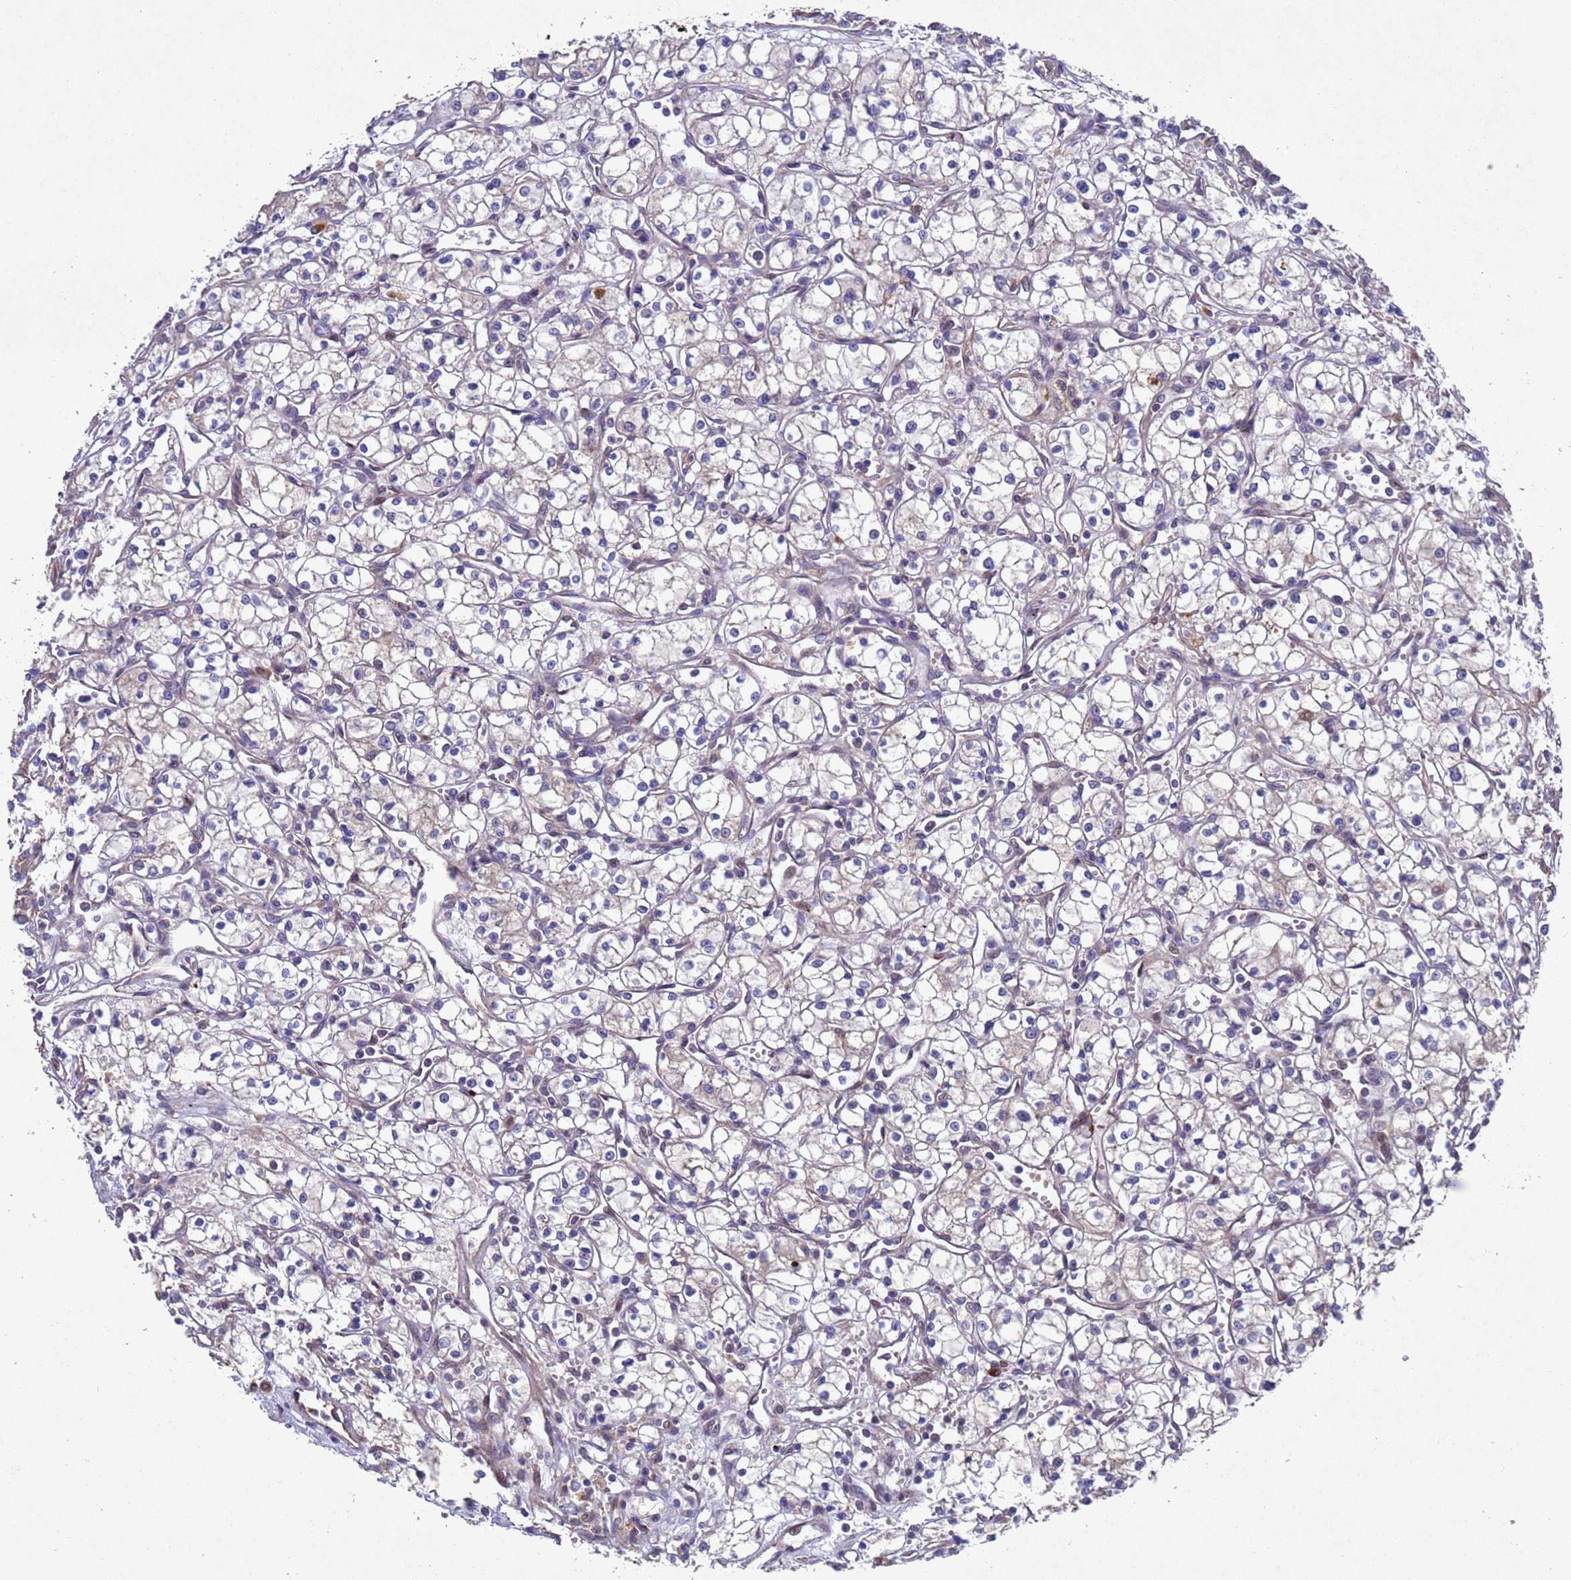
{"staining": {"intensity": "negative", "quantity": "none", "location": "none"}, "tissue": "renal cancer", "cell_type": "Tumor cells", "image_type": "cancer", "snomed": [{"axis": "morphology", "description": "Adenocarcinoma, NOS"}, {"axis": "topography", "description": "Kidney"}], "caption": "Adenocarcinoma (renal) was stained to show a protein in brown. There is no significant expression in tumor cells. (DAB IHC visualized using brightfield microscopy, high magnification).", "gene": "TBK1", "patient": {"sex": "male", "age": 59}}